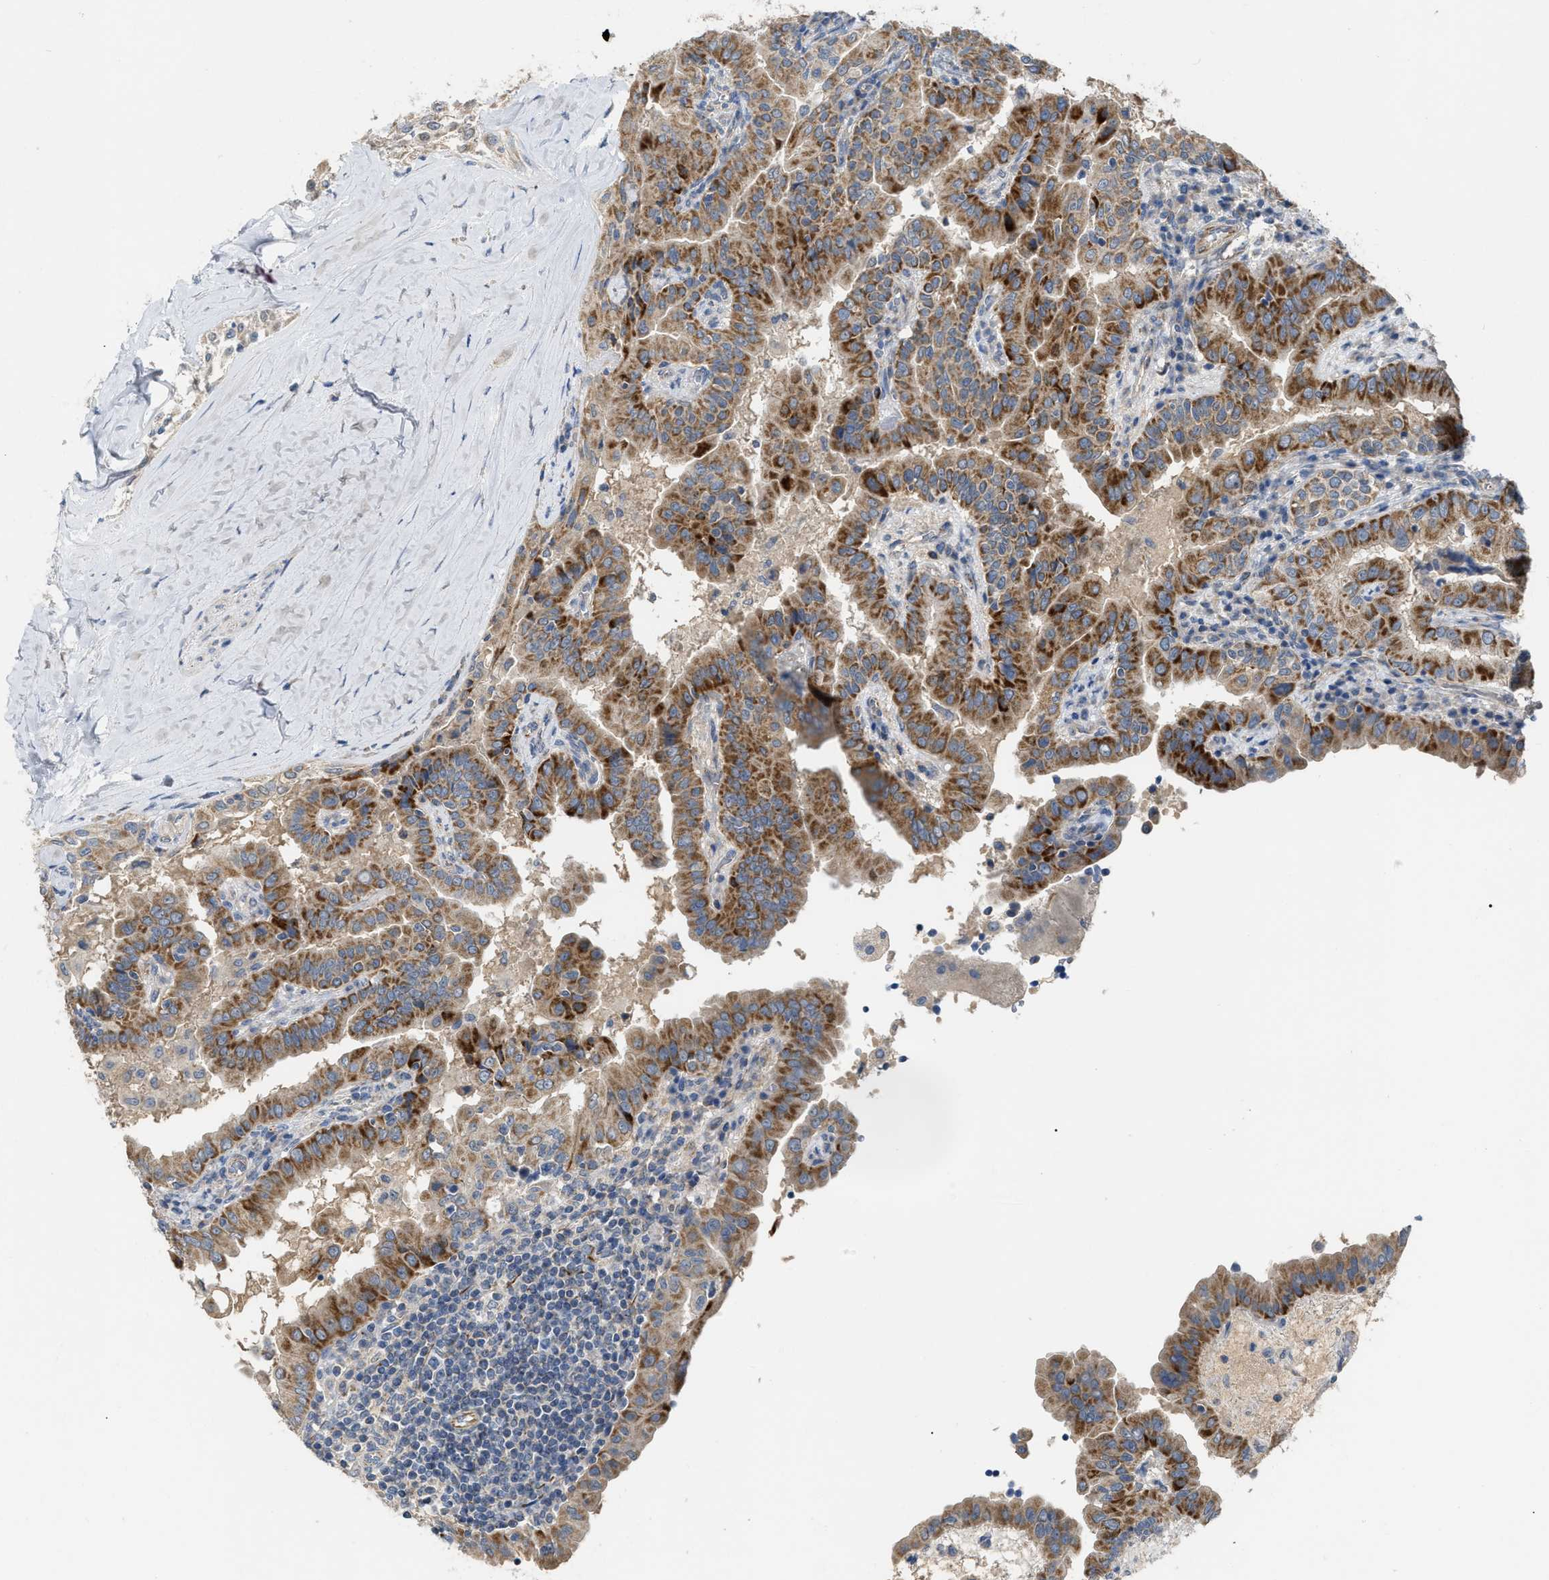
{"staining": {"intensity": "strong", "quantity": ">75%", "location": "cytoplasmic/membranous"}, "tissue": "thyroid cancer", "cell_type": "Tumor cells", "image_type": "cancer", "snomed": [{"axis": "morphology", "description": "Papillary adenocarcinoma, NOS"}, {"axis": "topography", "description": "Thyroid gland"}], "caption": "High-power microscopy captured an immunohistochemistry (IHC) photomicrograph of papillary adenocarcinoma (thyroid), revealing strong cytoplasmic/membranous expression in approximately >75% of tumor cells. (DAB (3,3'-diaminobenzidine) IHC, brown staining for protein, blue staining for nuclei).", "gene": "DHX58", "patient": {"sex": "male", "age": 33}}